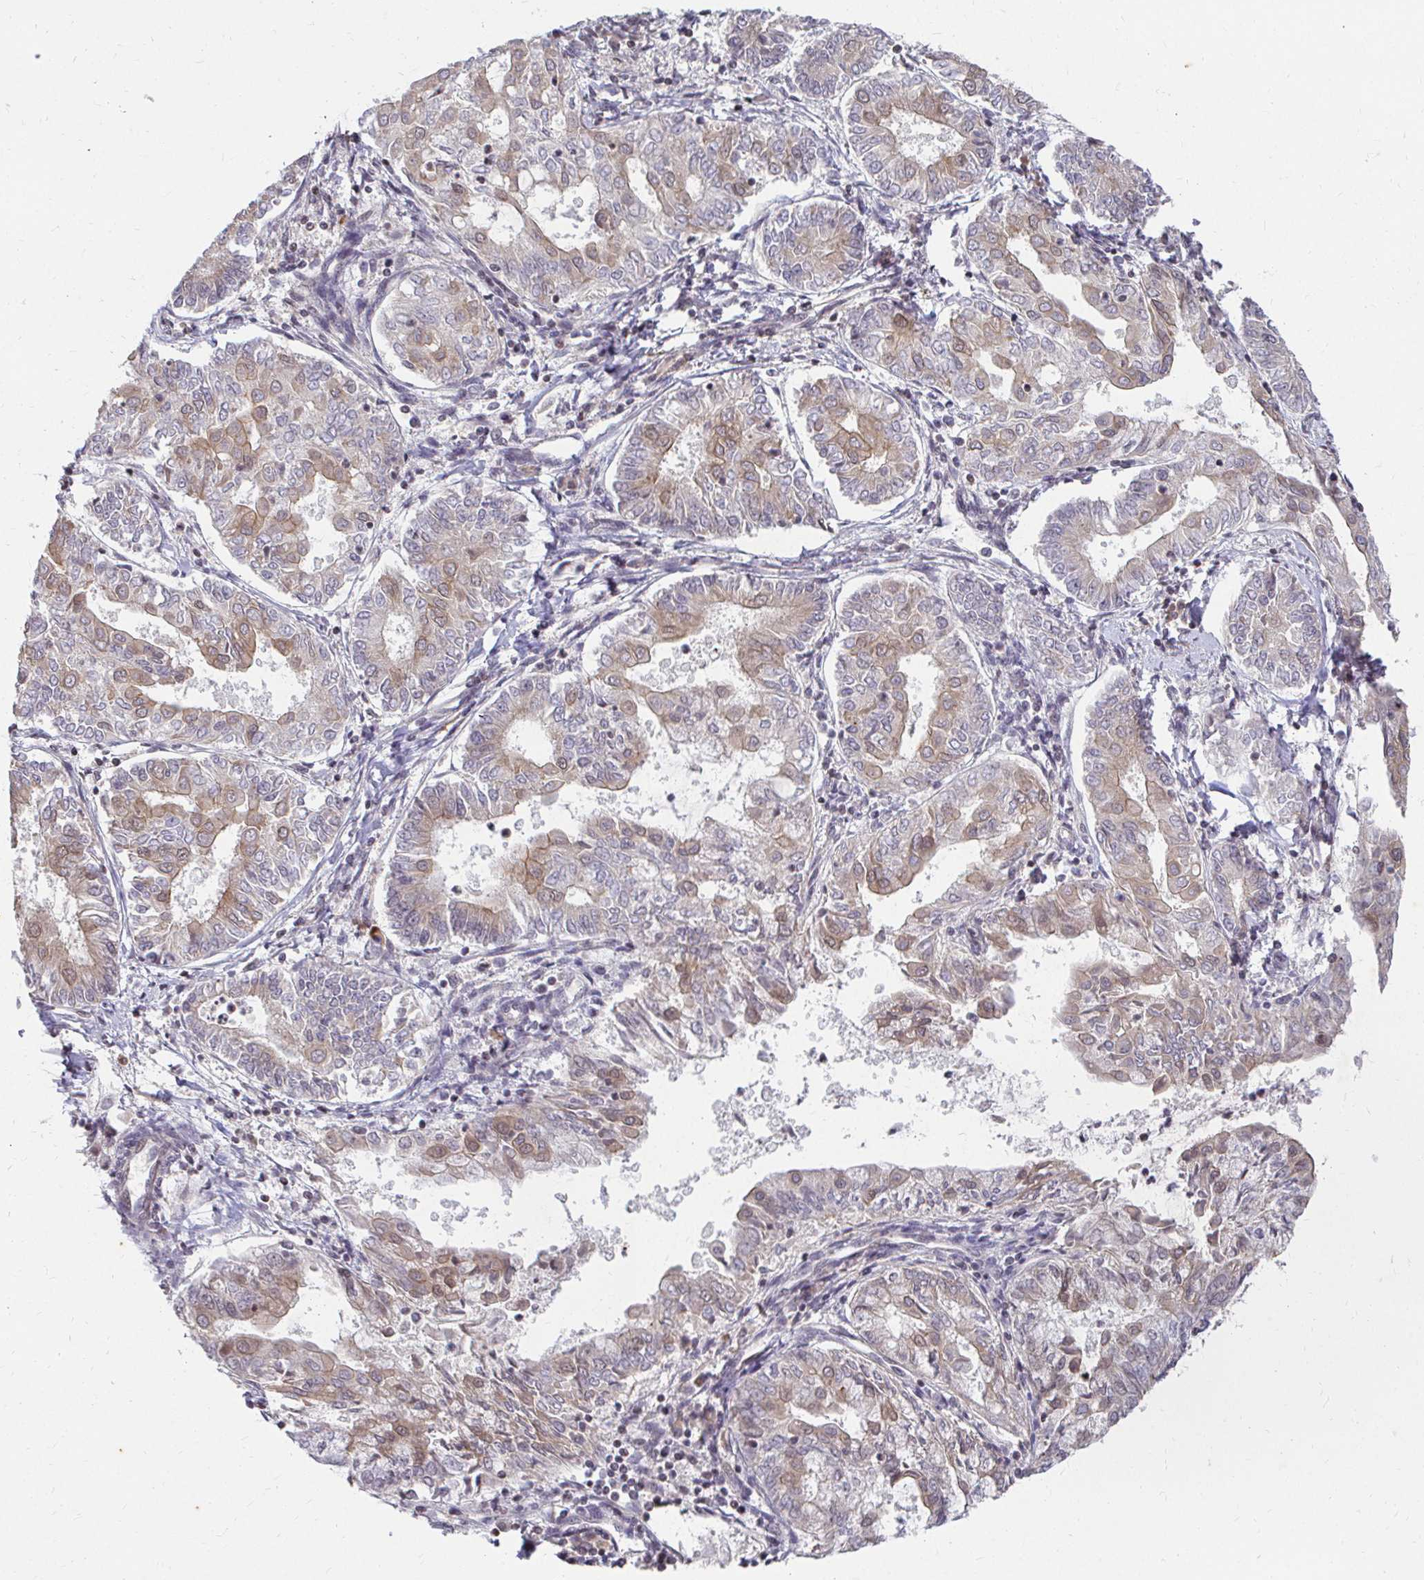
{"staining": {"intensity": "weak", "quantity": "25%-75%", "location": "cytoplasmic/membranous"}, "tissue": "endometrial cancer", "cell_type": "Tumor cells", "image_type": "cancer", "snomed": [{"axis": "morphology", "description": "Adenocarcinoma, NOS"}, {"axis": "topography", "description": "Endometrium"}], "caption": "Human adenocarcinoma (endometrial) stained for a protein (brown) displays weak cytoplasmic/membranous positive staining in about 25%-75% of tumor cells.", "gene": "ANK3", "patient": {"sex": "female", "age": 68}}